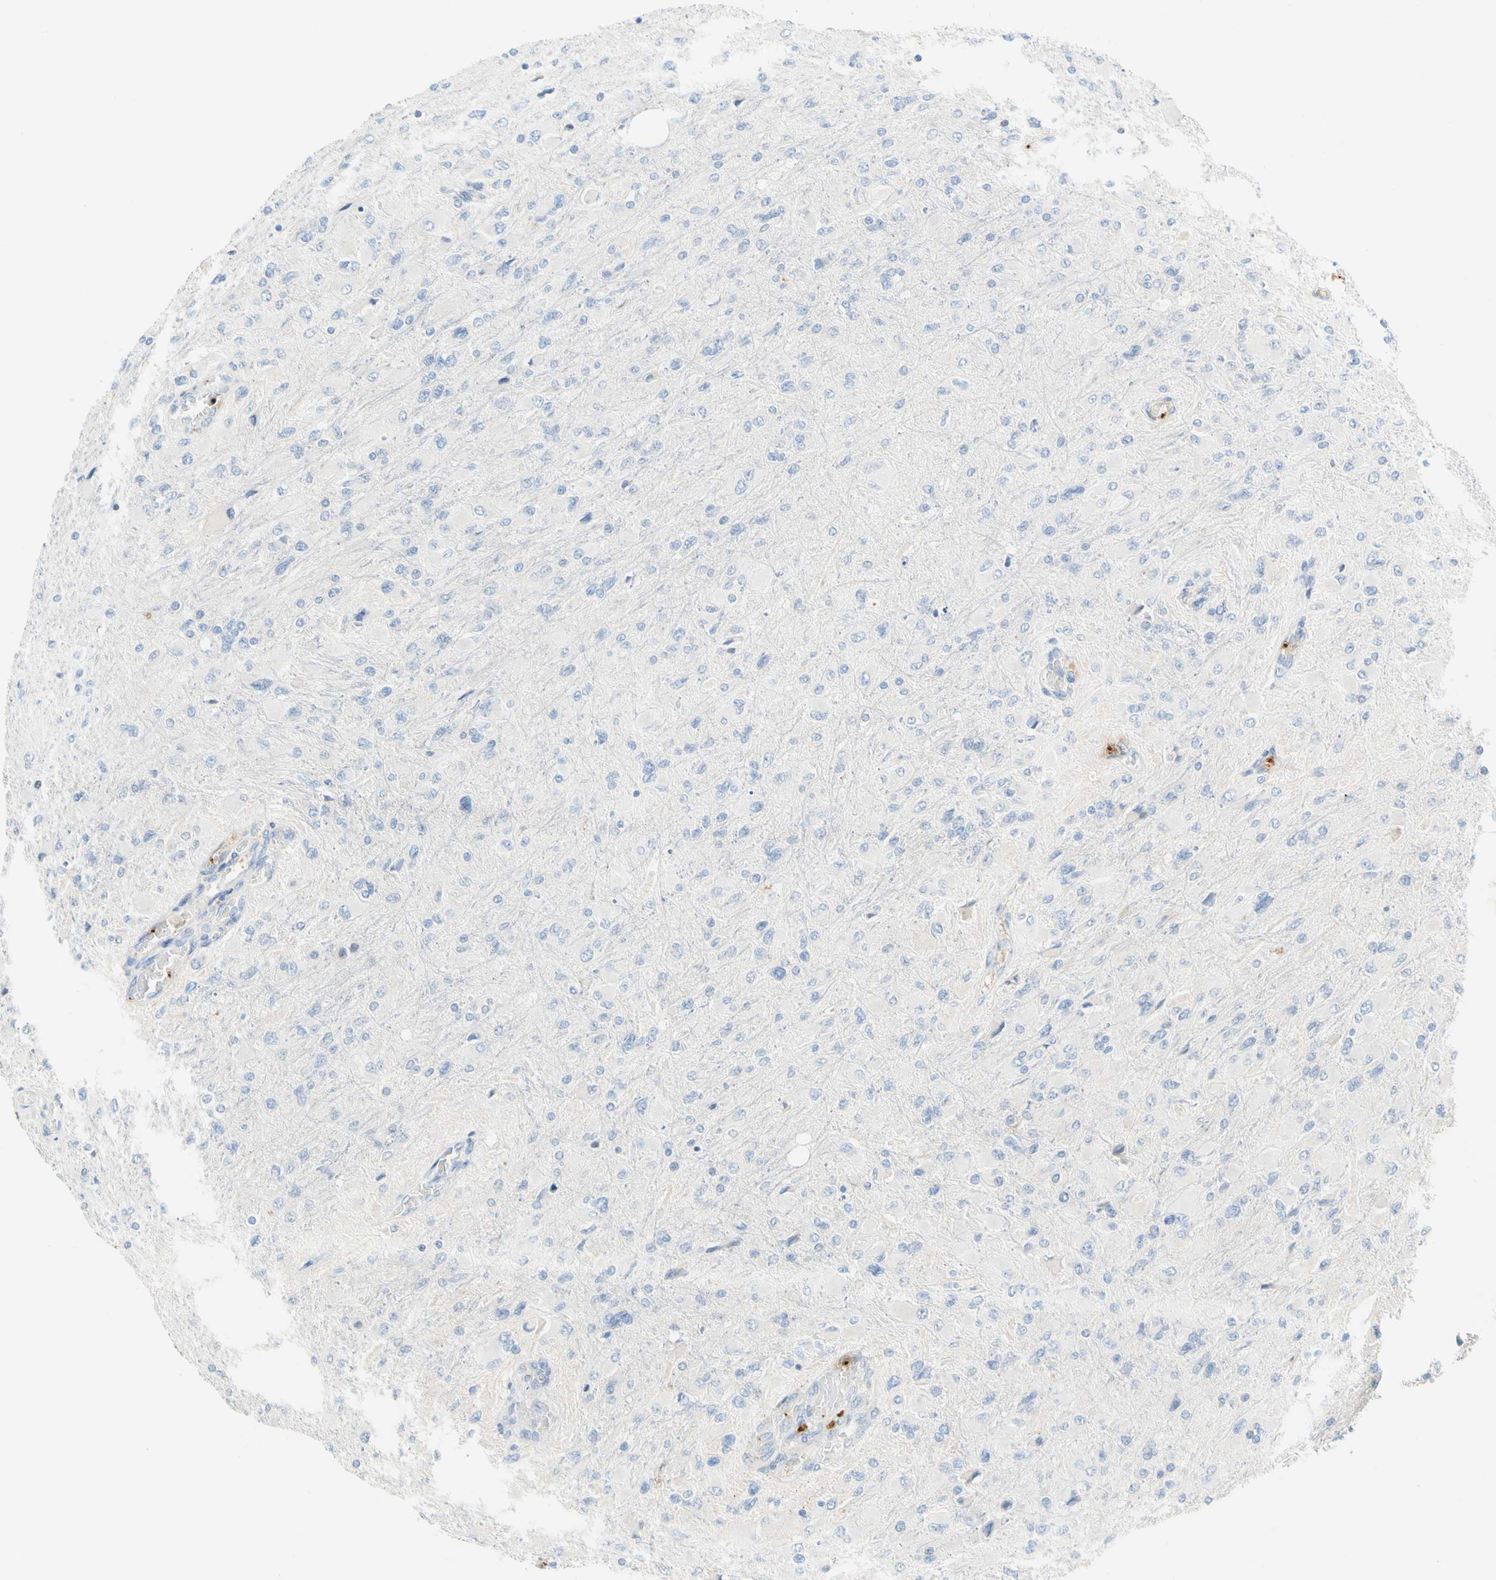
{"staining": {"intensity": "negative", "quantity": "none", "location": "none"}, "tissue": "glioma", "cell_type": "Tumor cells", "image_type": "cancer", "snomed": [{"axis": "morphology", "description": "Glioma, malignant, High grade"}, {"axis": "topography", "description": "Cerebral cortex"}], "caption": "Image shows no significant protein expression in tumor cells of malignant high-grade glioma.", "gene": "PPBP", "patient": {"sex": "female", "age": 36}}